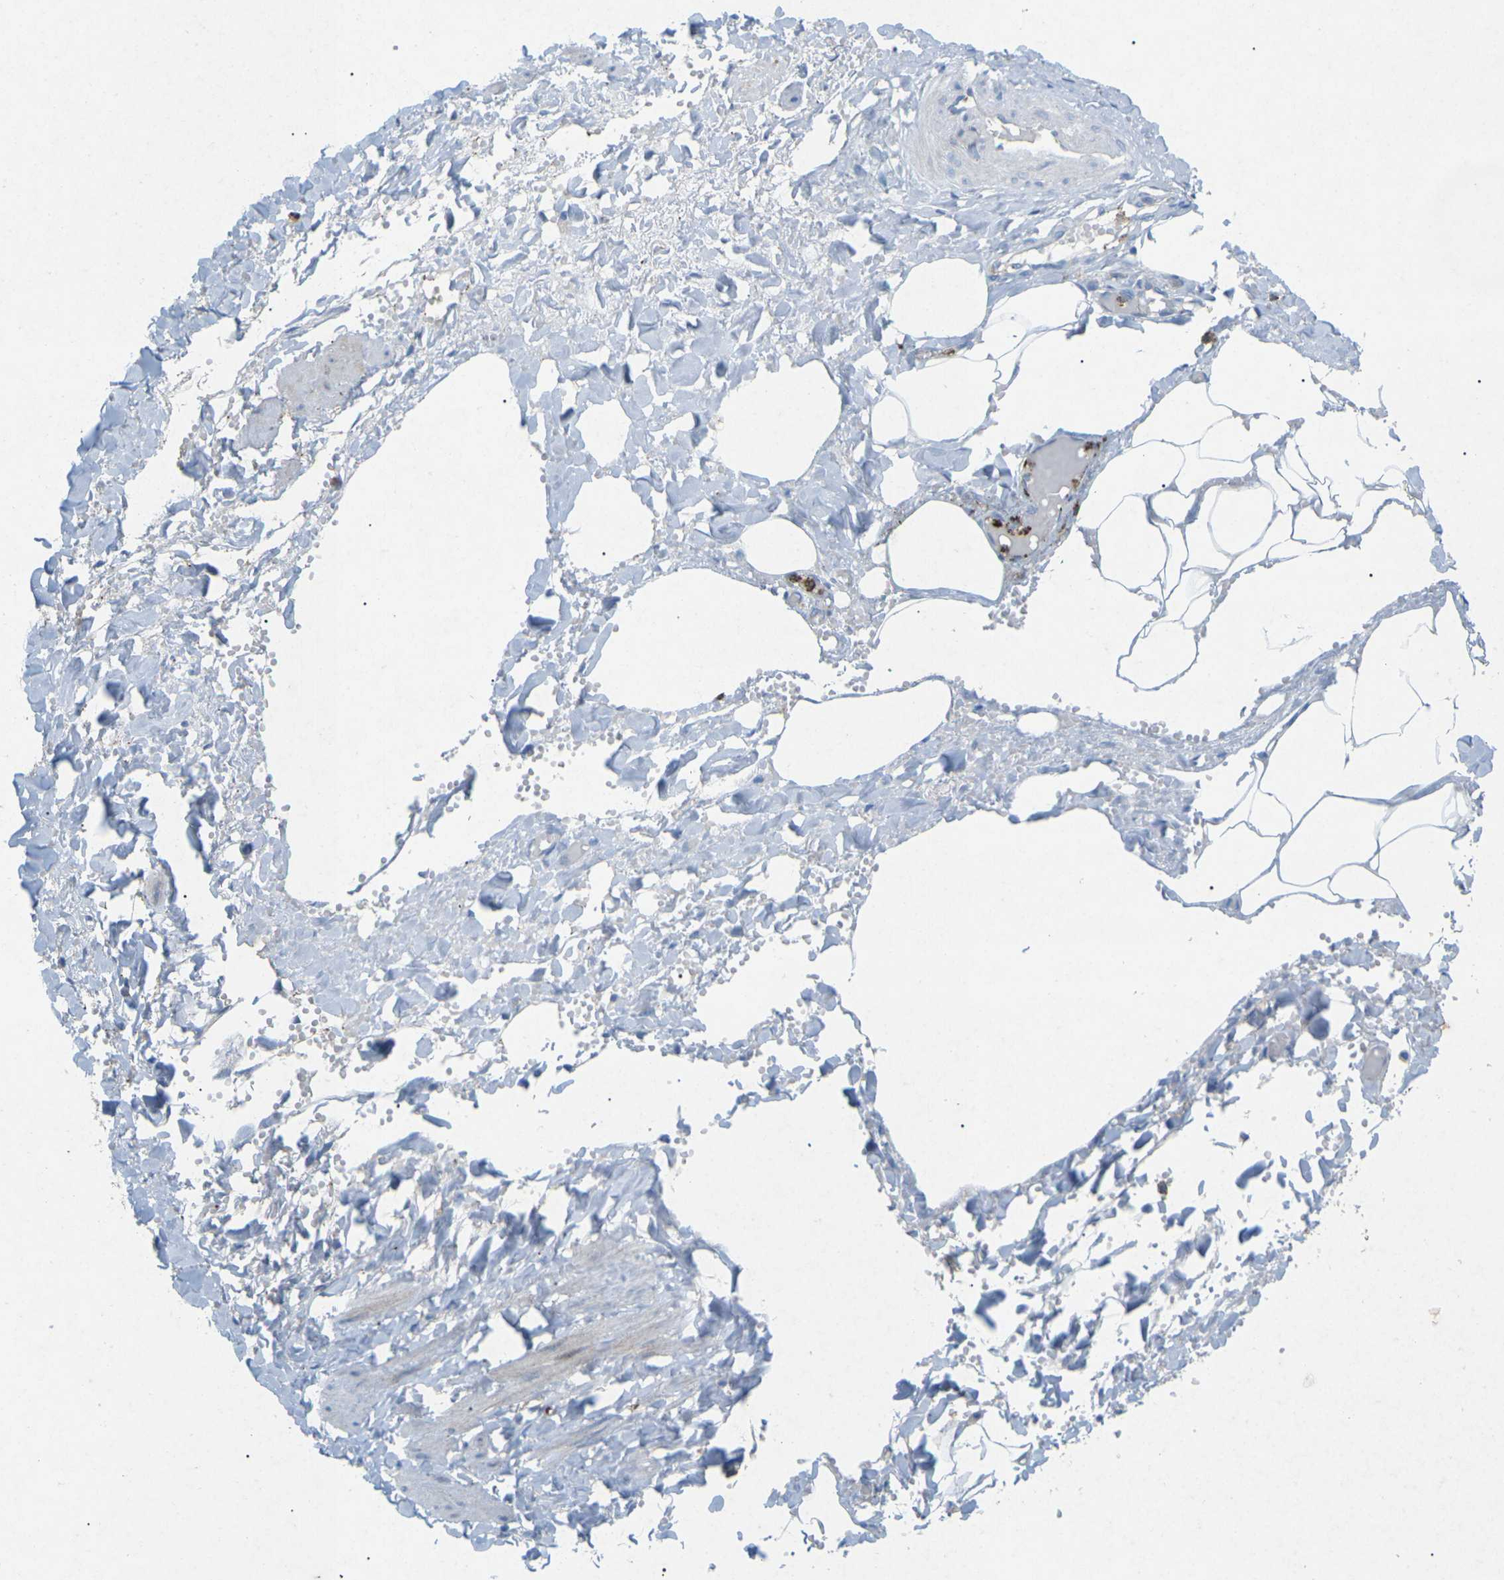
{"staining": {"intensity": "negative", "quantity": "none", "location": "none"}, "tissue": "adipose tissue", "cell_type": "Adipocytes", "image_type": "normal", "snomed": [{"axis": "morphology", "description": "Normal tissue, NOS"}, {"axis": "topography", "description": "Soft tissue"}, {"axis": "topography", "description": "Vascular tissue"}], "caption": "An immunohistochemistry micrograph of normal adipose tissue is shown. There is no staining in adipocytes of adipose tissue.", "gene": "STK11", "patient": {"sex": "female", "age": 35}}